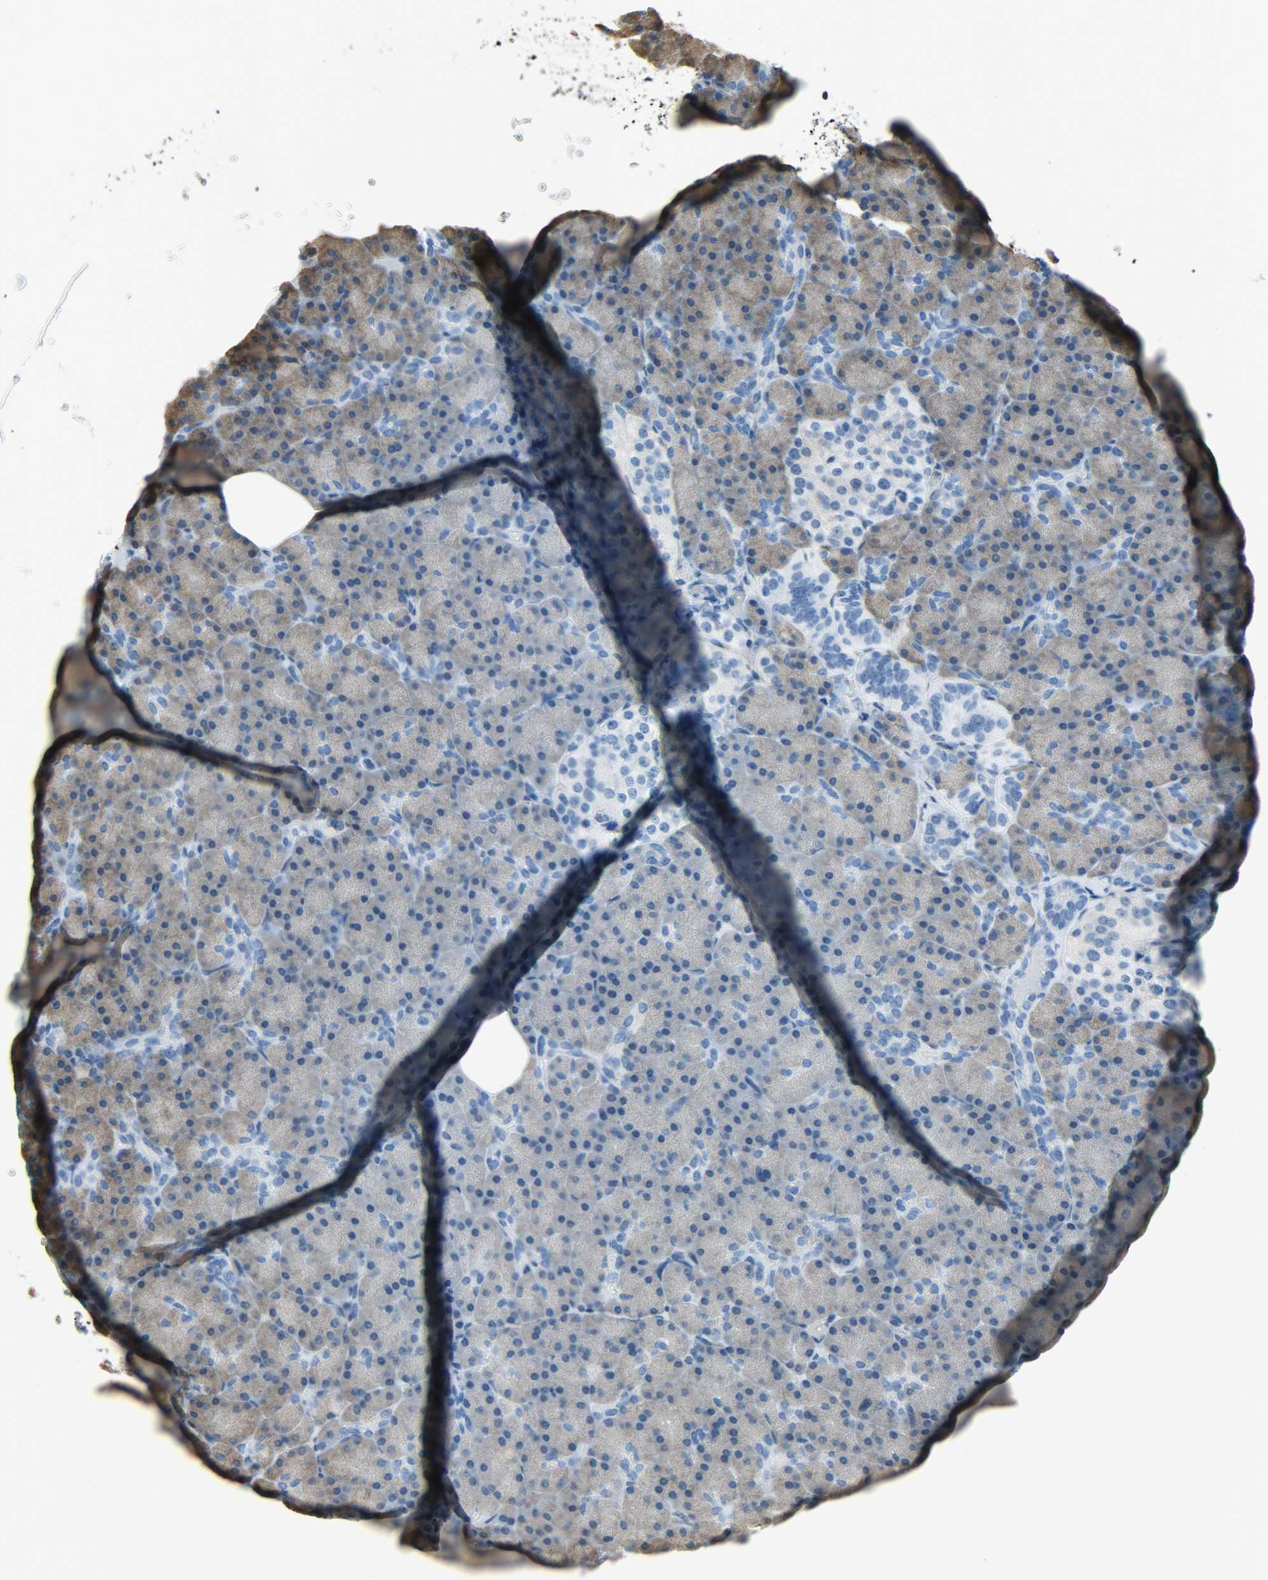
{"staining": {"intensity": "weak", "quantity": ">75%", "location": "cytoplasmic/membranous"}, "tissue": "pancreas", "cell_type": "Exocrine glandular cells", "image_type": "normal", "snomed": [{"axis": "morphology", "description": "Normal tissue, NOS"}, {"axis": "topography", "description": "Pancreas"}], "caption": "The micrograph exhibits immunohistochemical staining of normal pancreas. There is weak cytoplasmic/membranous expression is identified in about >75% of exocrine glandular cells.", "gene": "LDHB", "patient": {"sex": "female", "age": 43}}